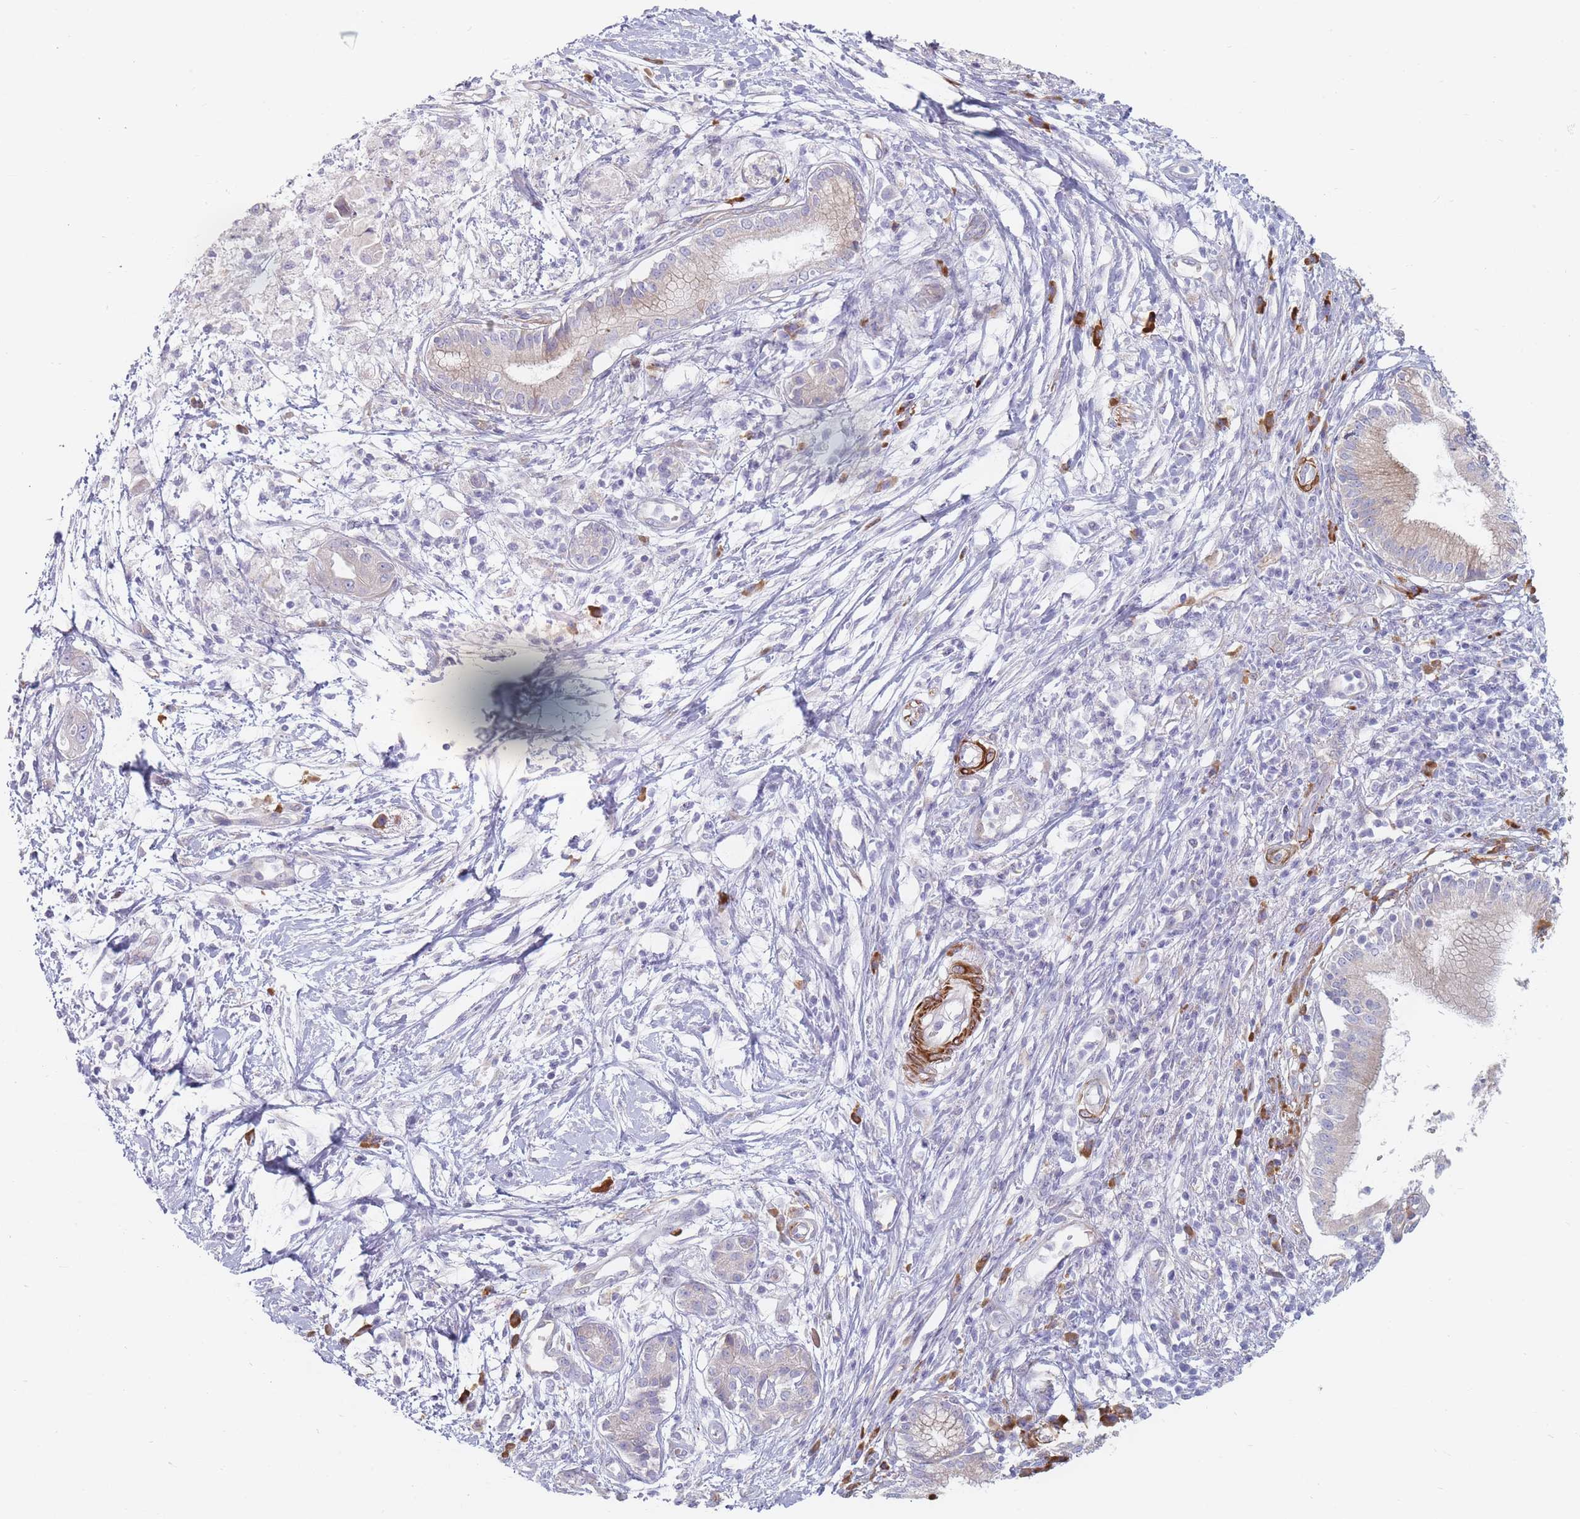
{"staining": {"intensity": "weak", "quantity": "<25%", "location": "cytoplasmic/membranous"}, "tissue": "pancreatic cancer", "cell_type": "Tumor cells", "image_type": "cancer", "snomed": [{"axis": "morphology", "description": "Adenocarcinoma, NOS"}, {"axis": "topography", "description": "Pancreas"}], "caption": "Human adenocarcinoma (pancreatic) stained for a protein using immunohistochemistry (IHC) reveals no expression in tumor cells.", "gene": "ERBIN", "patient": {"sex": "male", "age": 68}}